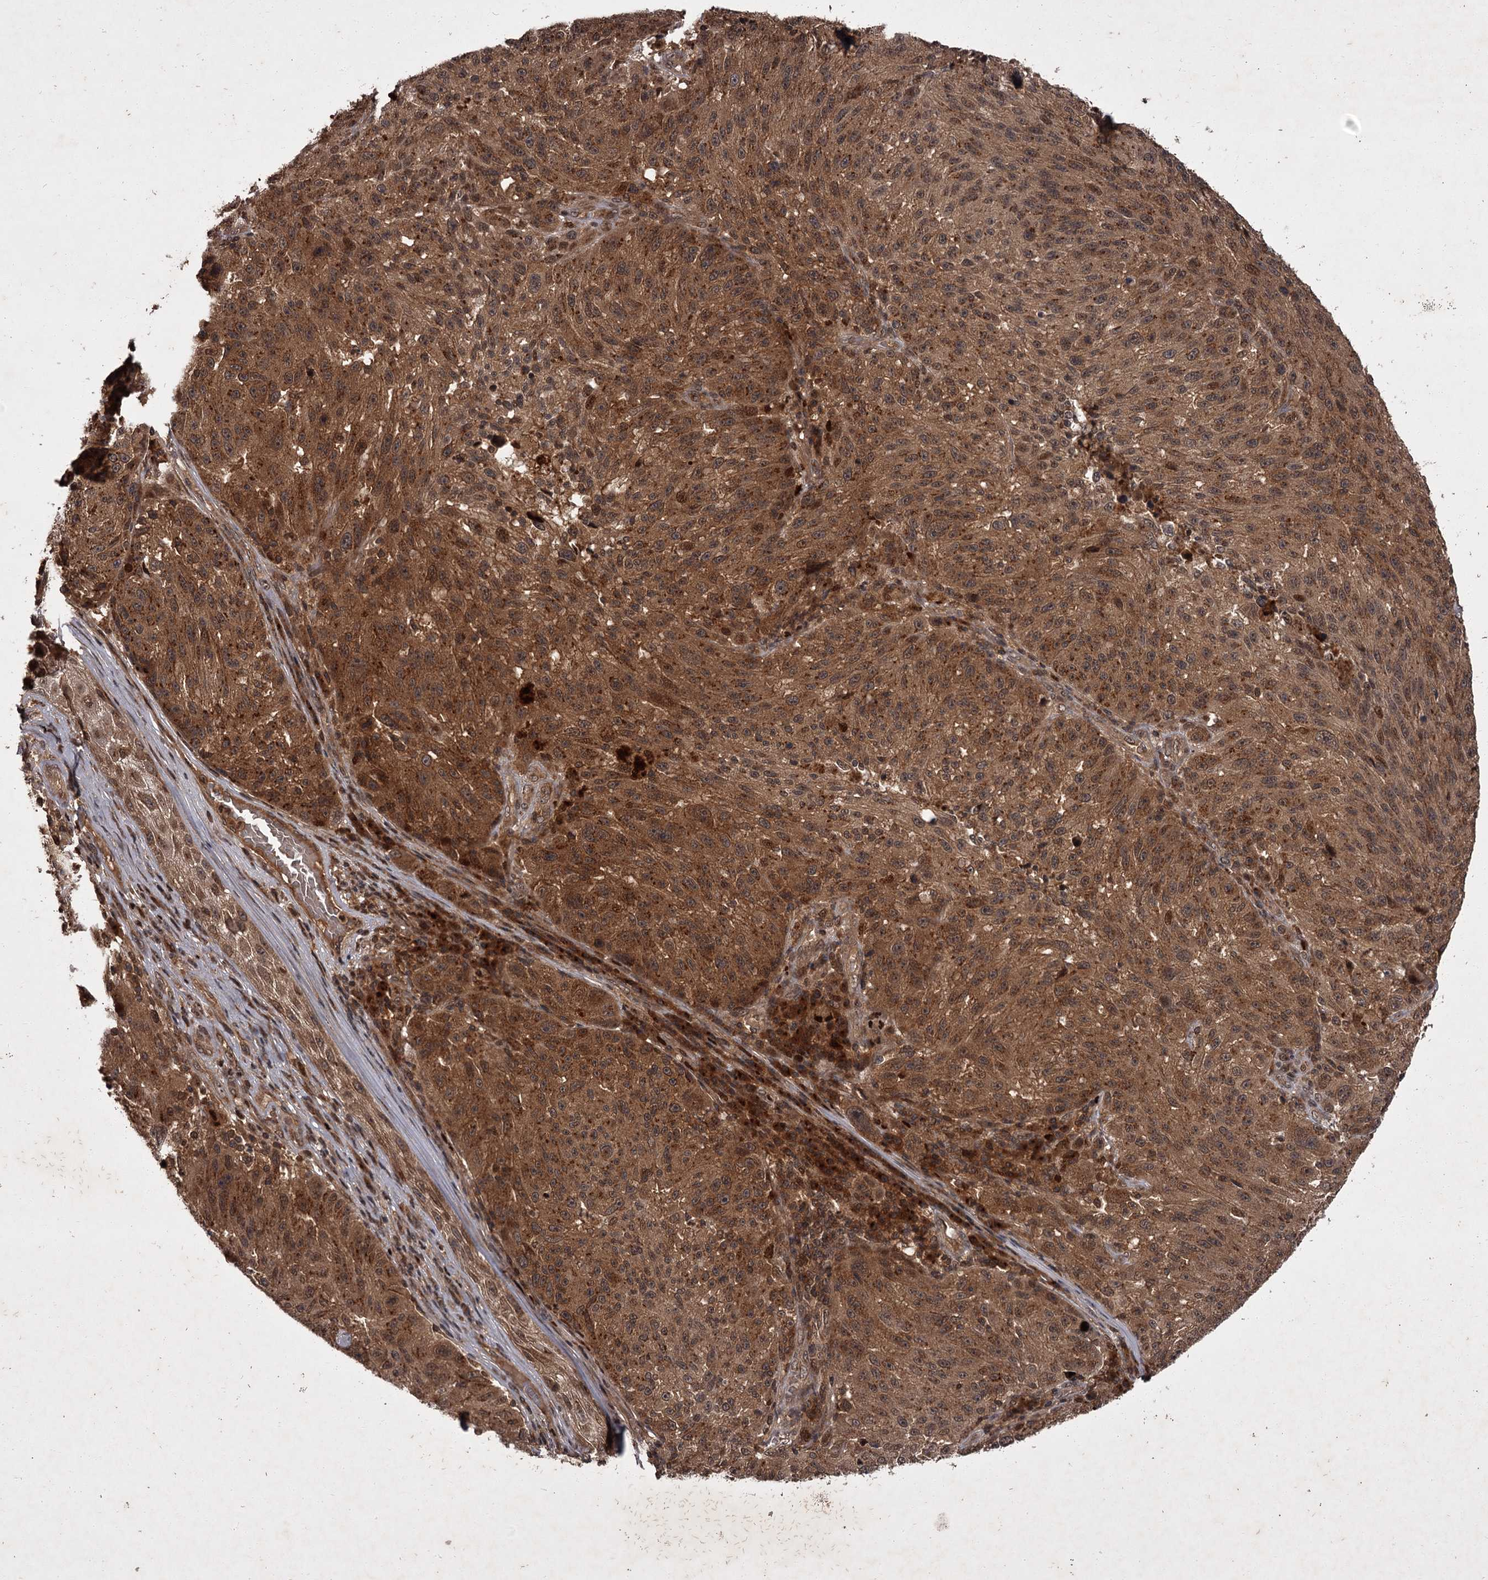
{"staining": {"intensity": "moderate", "quantity": ">75%", "location": "cytoplasmic/membranous"}, "tissue": "melanoma", "cell_type": "Tumor cells", "image_type": "cancer", "snomed": [{"axis": "morphology", "description": "Malignant melanoma, NOS"}, {"axis": "topography", "description": "Skin"}], "caption": "Protein staining exhibits moderate cytoplasmic/membranous positivity in approximately >75% of tumor cells in melanoma. (Brightfield microscopy of DAB IHC at high magnification).", "gene": "TBC1D23", "patient": {"sex": "male", "age": 53}}